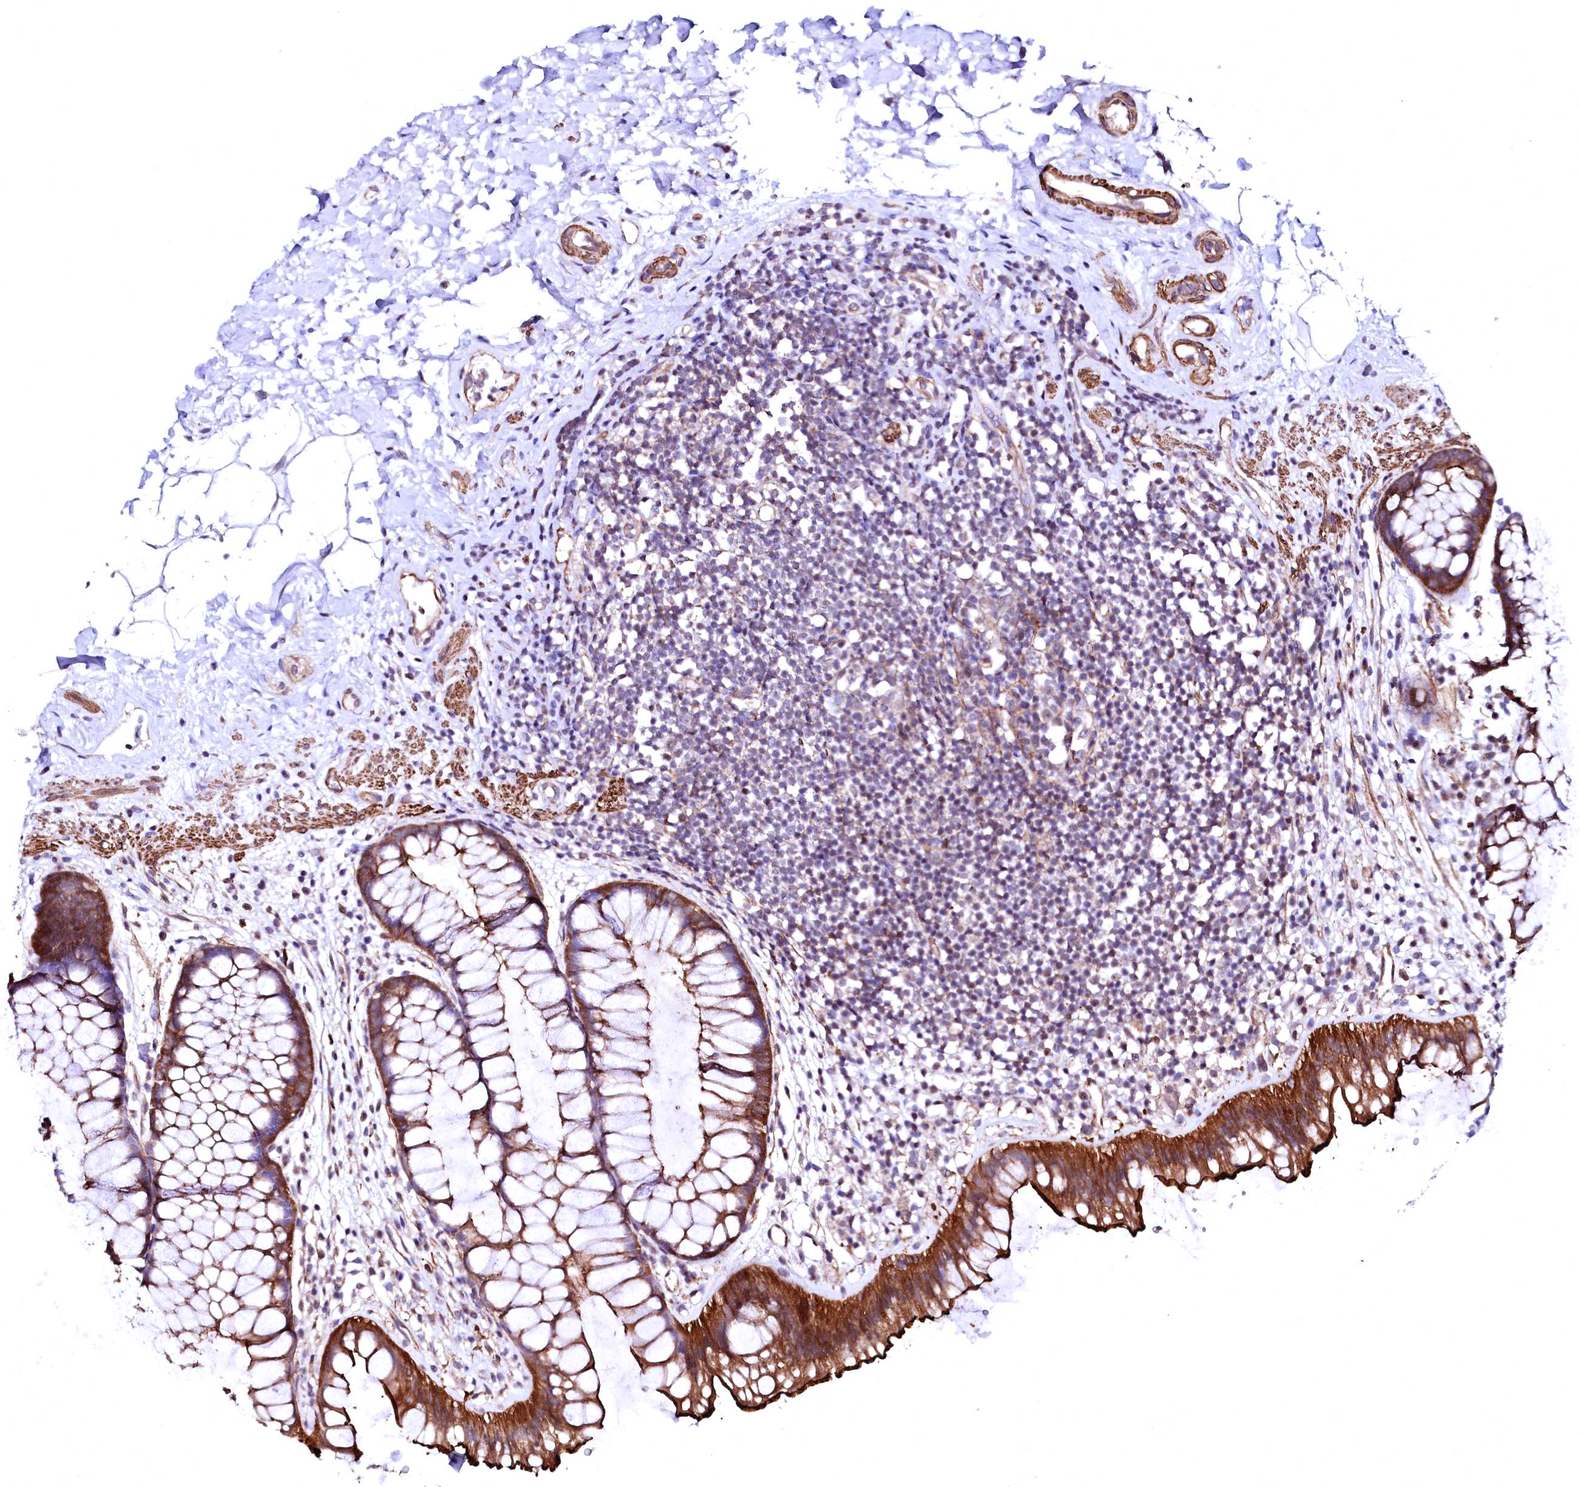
{"staining": {"intensity": "strong", "quantity": ">75%", "location": "cytoplasmic/membranous"}, "tissue": "rectum", "cell_type": "Glandular cells", "image_type": "normal", "snomed": [{"axis": "morphology", "description": "Normal tissue, NOS"}, {"axis": "topography", "description": "Rectum"}], "caption": "IHC micrograph of normal rectum stained for a protein (brown), which exhibits high levels of strong cytoplasmic/membranous positivity in approximately >75% of glandular cells.", "gene": "GPR176", "patient": {"sex": "male", "age": 51}}